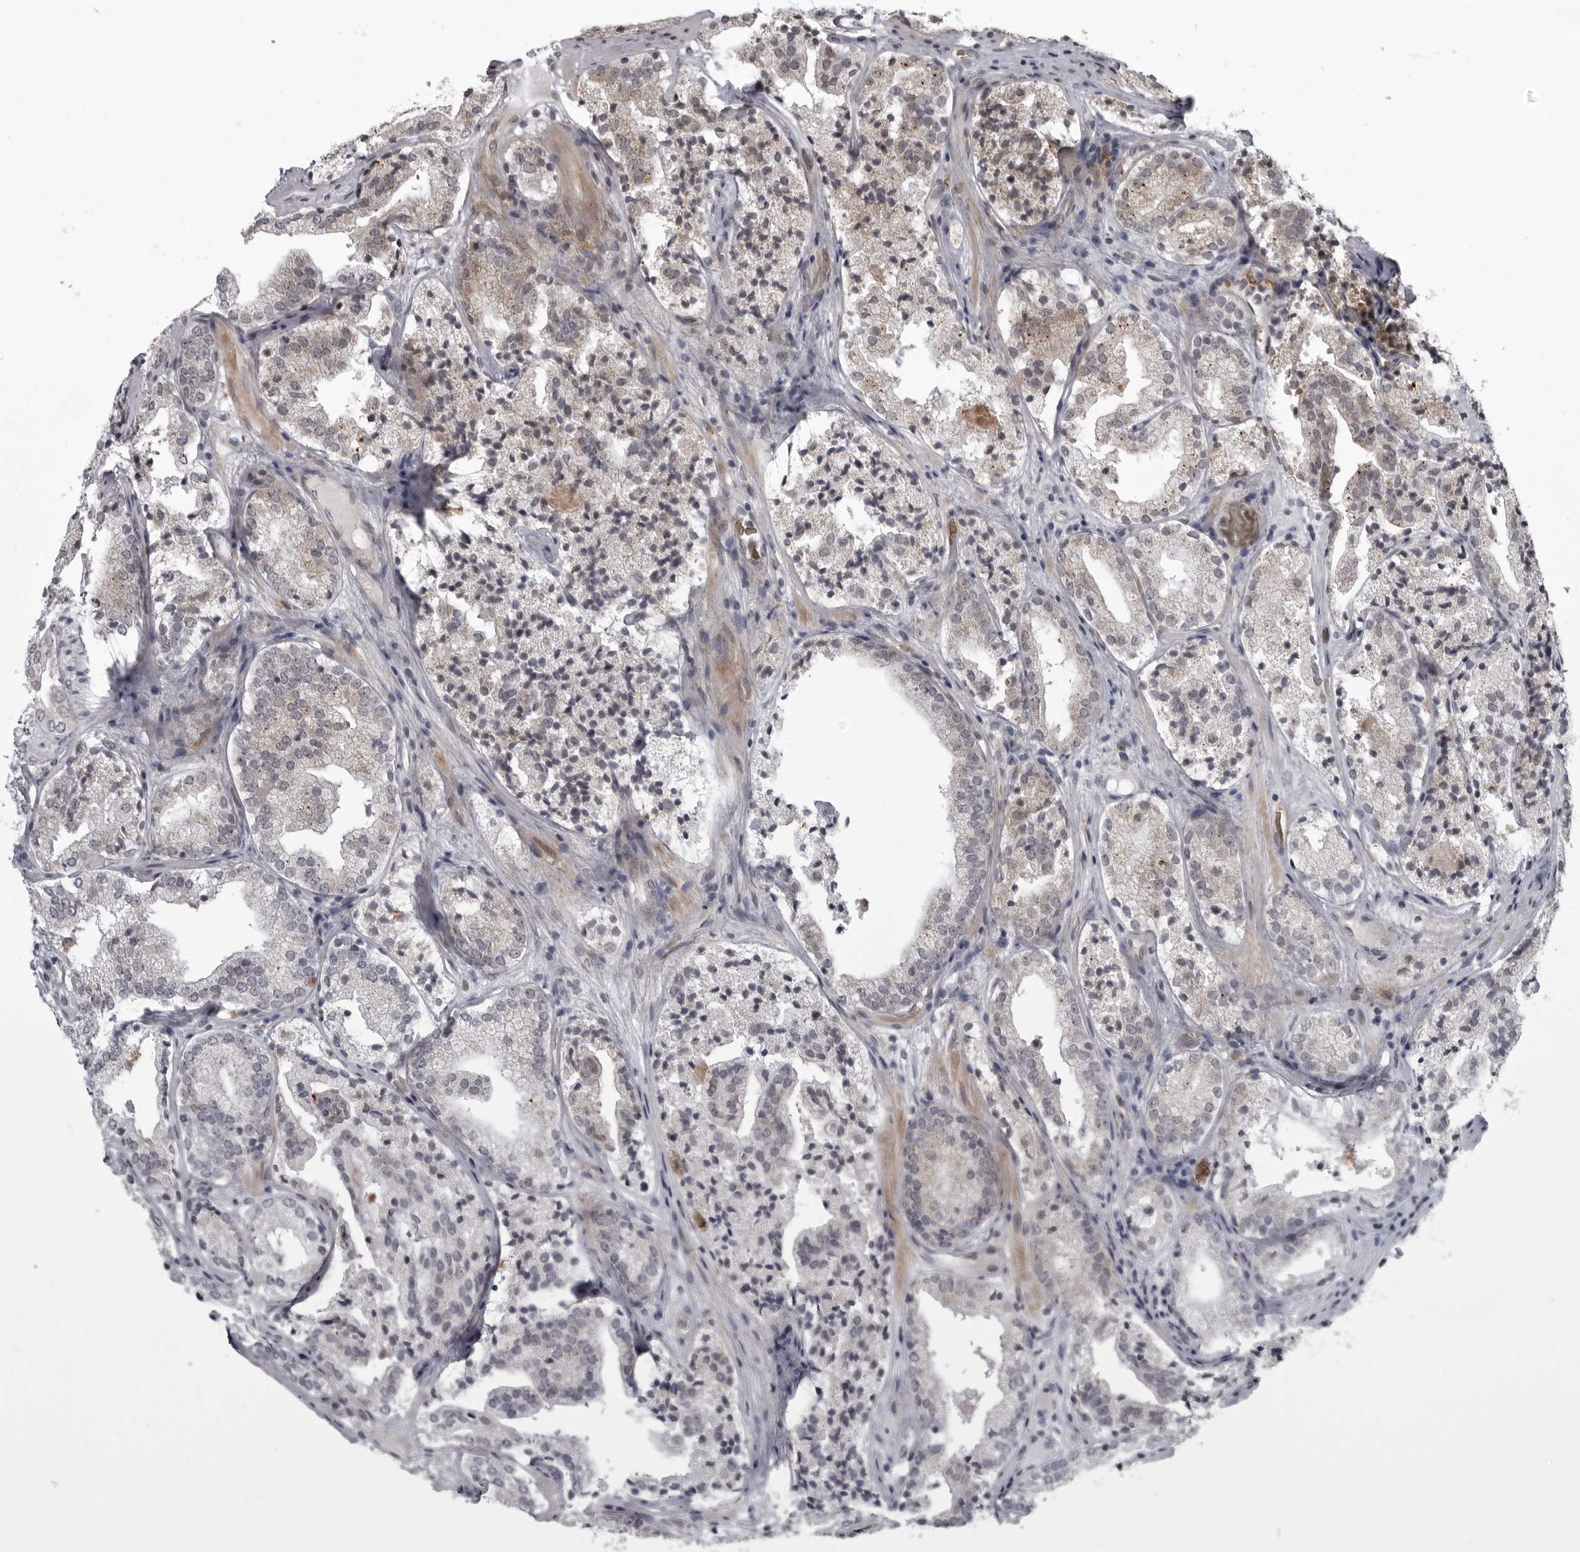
{"staining": {"intensity": "moderate", "quantity": "<25%", "location": "cytoplasmic/membranous"}, "tissue": "prostate cancer", "cell_type": "Tumor cells", "image_type": "cancer", "snomed": [{"axis": "morphology", "description": "Adenocarcinoma, High grade"}, {"axis": "topography", "description": "Prostate"}], "caption": "DAB immunohistochemical staining of prostate cancer exhibits moderate cytoplasmic/membranous protein expression in about <25% of tumor cells.", "gene": "THOP1", "patient": {"sex": "male", "age": 57}}